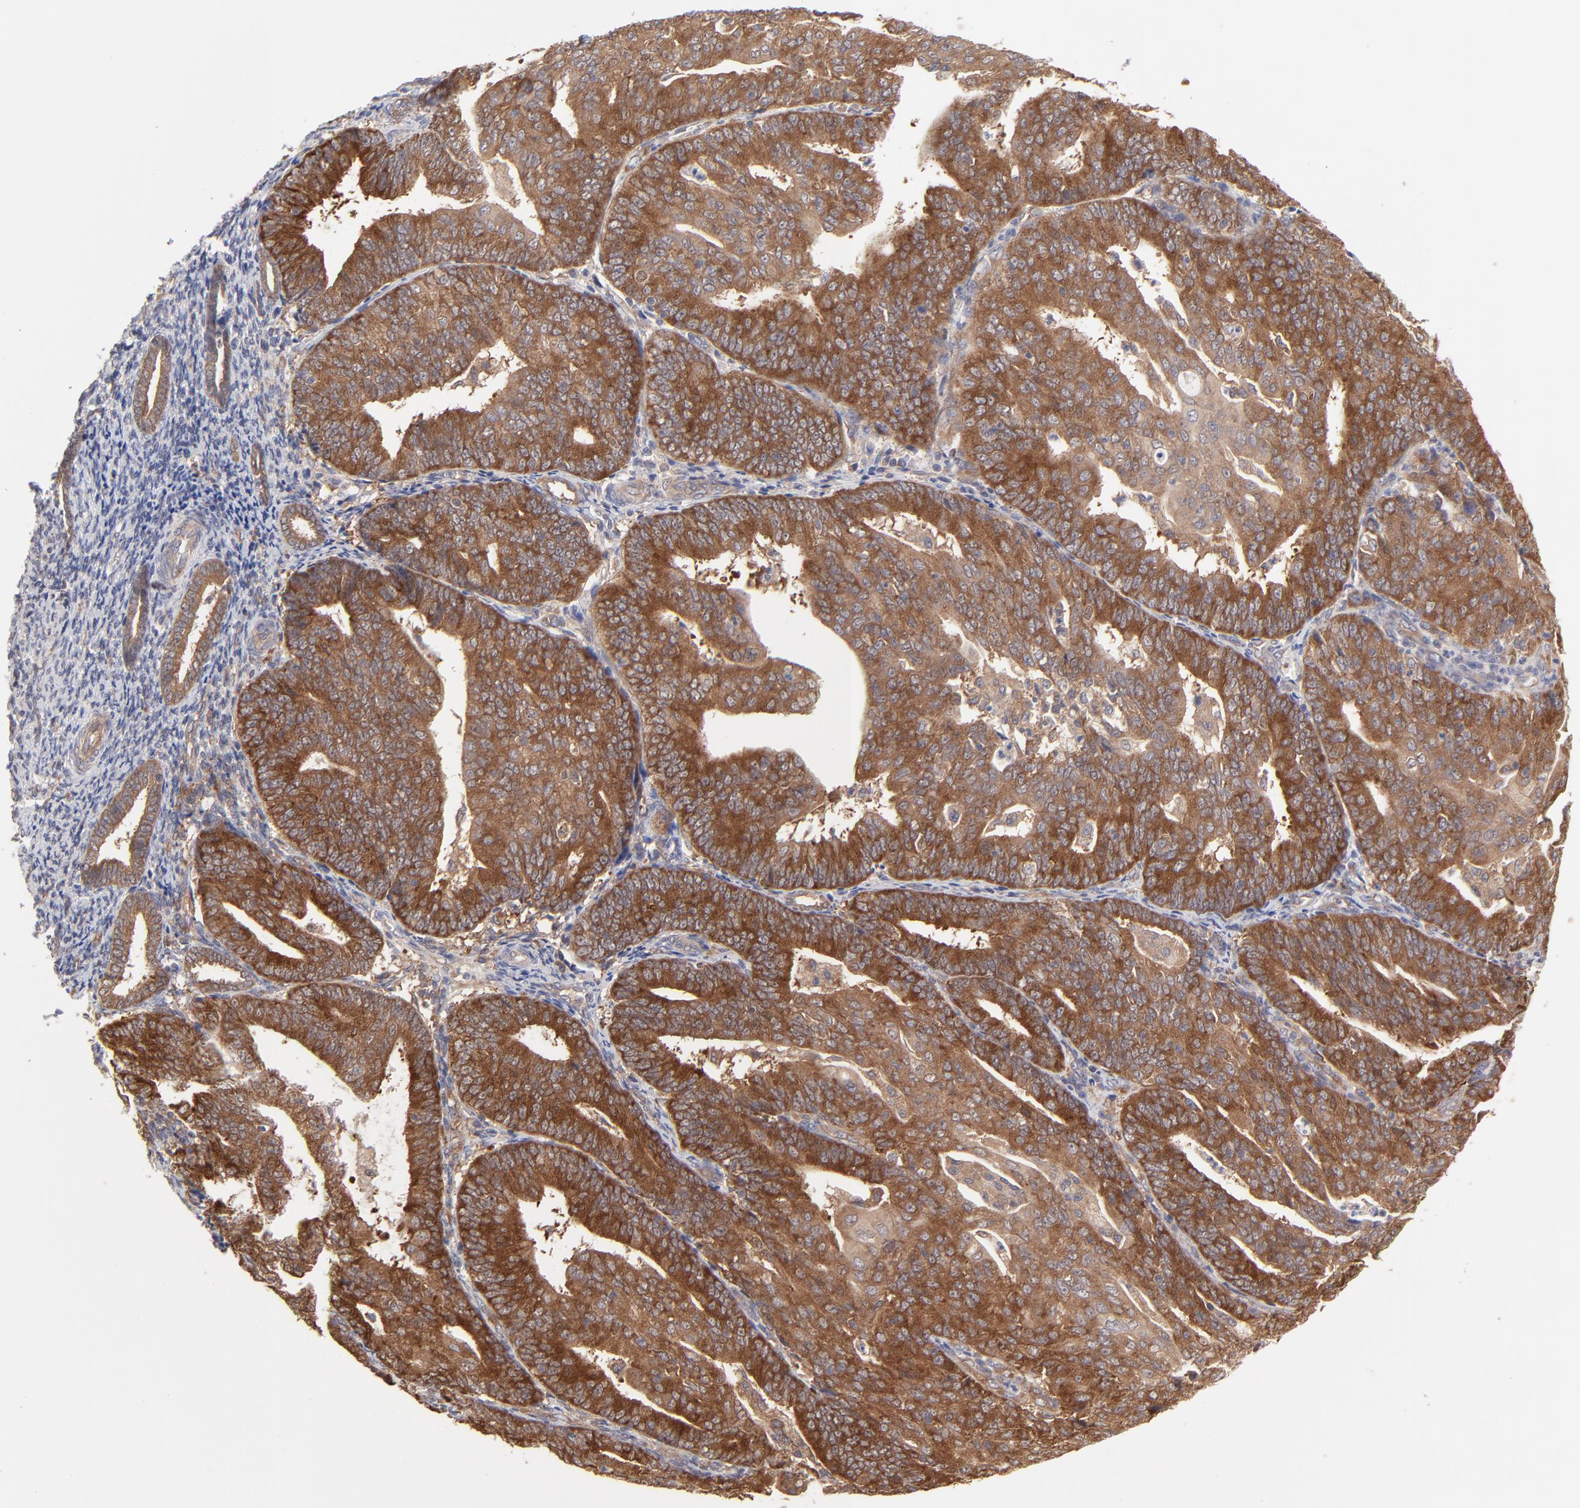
{"staining": {"intensity": "strong", "quantity": ">75%", "location": "cytoplasmic/membranous"}, "tissue": "endometrial cancer", "cell_type": "Tumor cells", "image_type": "cancer", "snomed": [{"axis": "morphology", "description": "Adenocarcinoma, NOS"}, {"axis": "topography", "description": "Endometrium"}], "caption": "An IHC histopathology image of tumor tissue is shown. Protein staining in brown highlights strong cytoplasmic/membranous positivity in endometrial cancer within tumor cells. (Stains: DAB in brown, nuclei in blue, Microscopy: brightfield microscopy at high magnification).", "gene": "GART", "patient": {"sex": "female", "age": 56}}